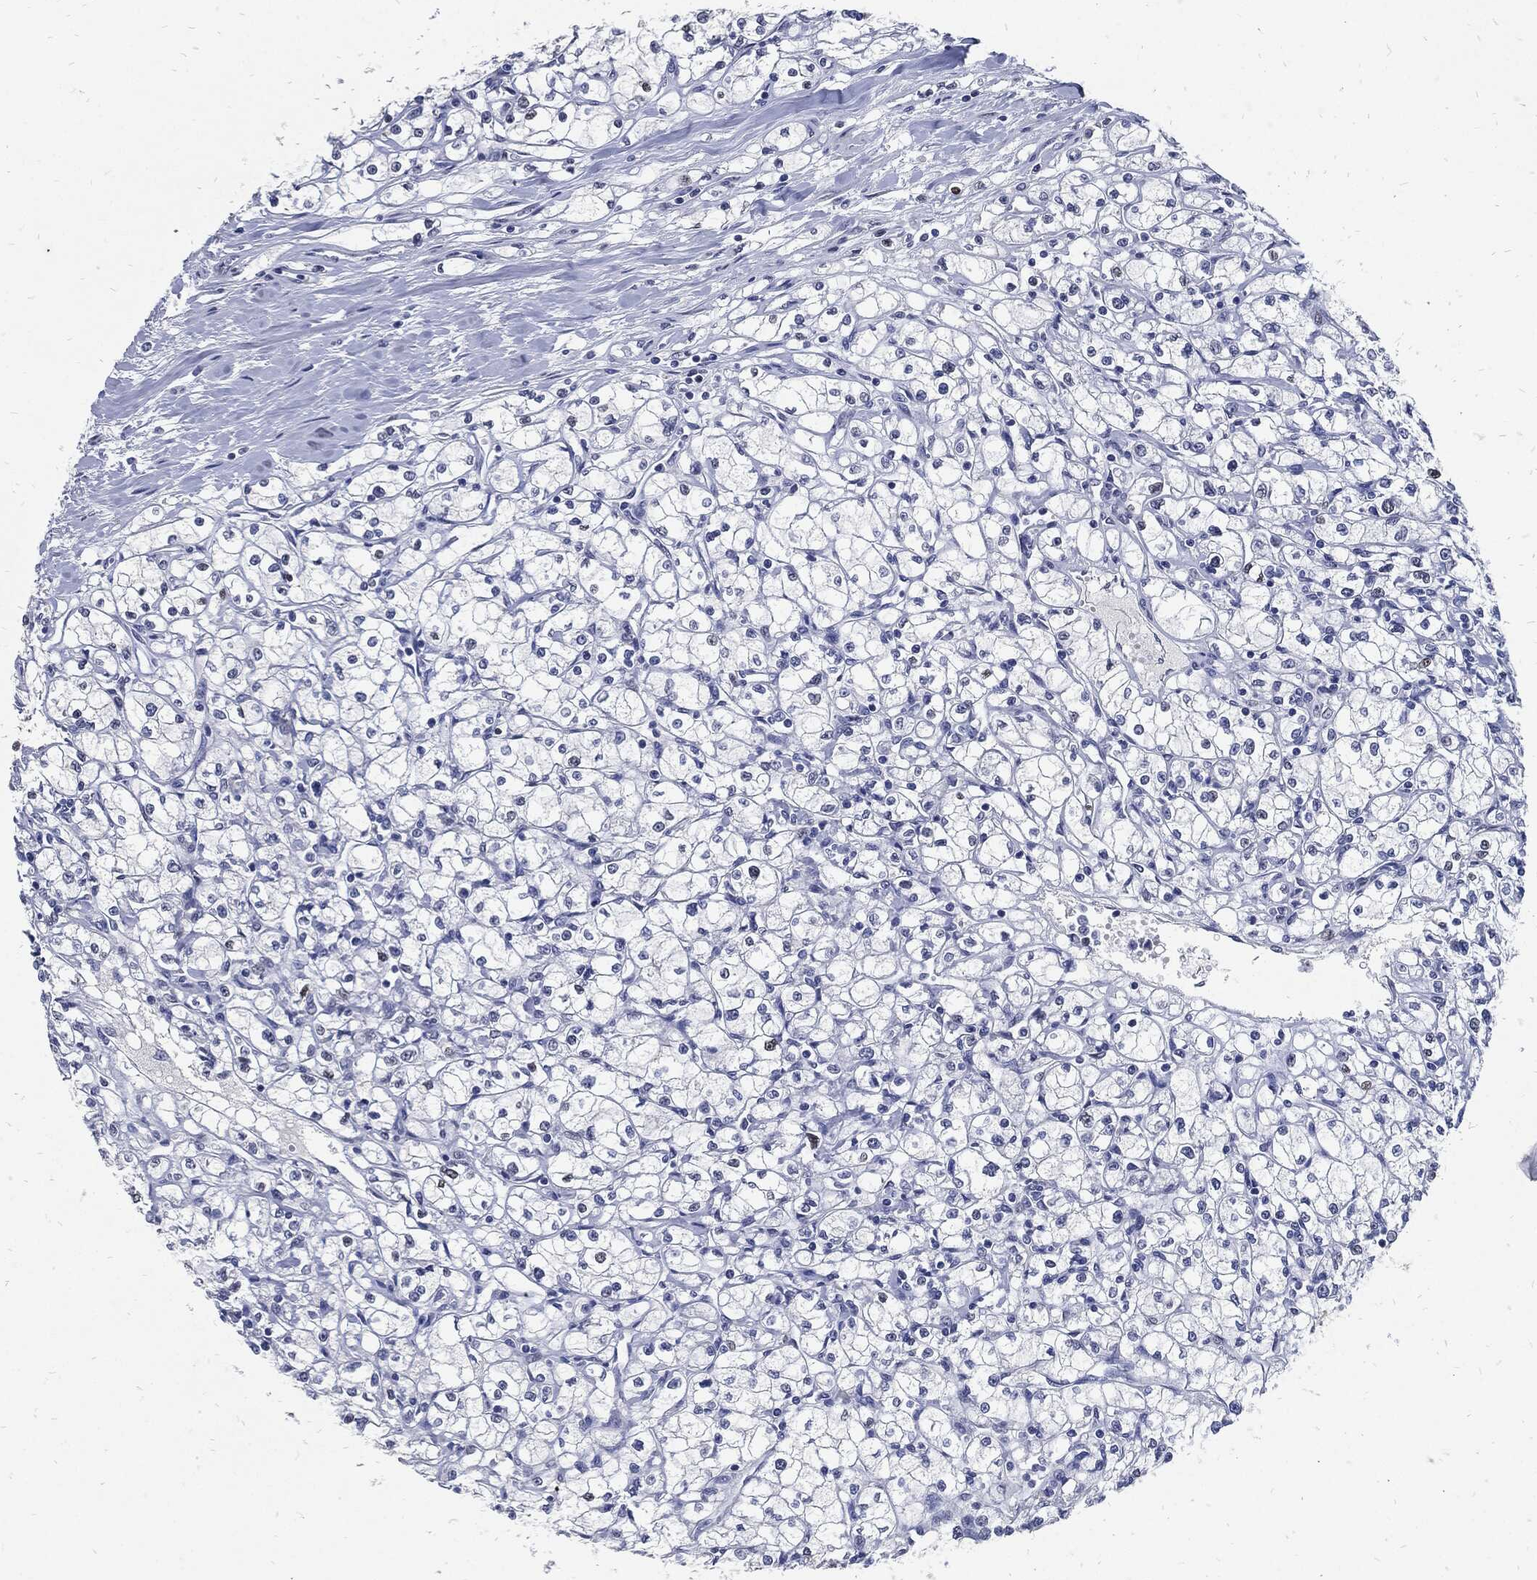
{"staining": {"intensity": "negative", "quantity": "none", "location": "none"}, "tissue": "renal cancer", "cell_type": "Tumor cells", "image_type": "cancer", "snomed": [{"axis": "morphology", "description": "Adenocarcinoma, NOS"}, {"axis": "topography", "description": "Kidney"}], "caption": "Histopathology image shows no significant protein staining in tumor cells of adenocarcinoma (renal).", "gene": "JUN", "patient": {"sex": "male", "age": 67}}